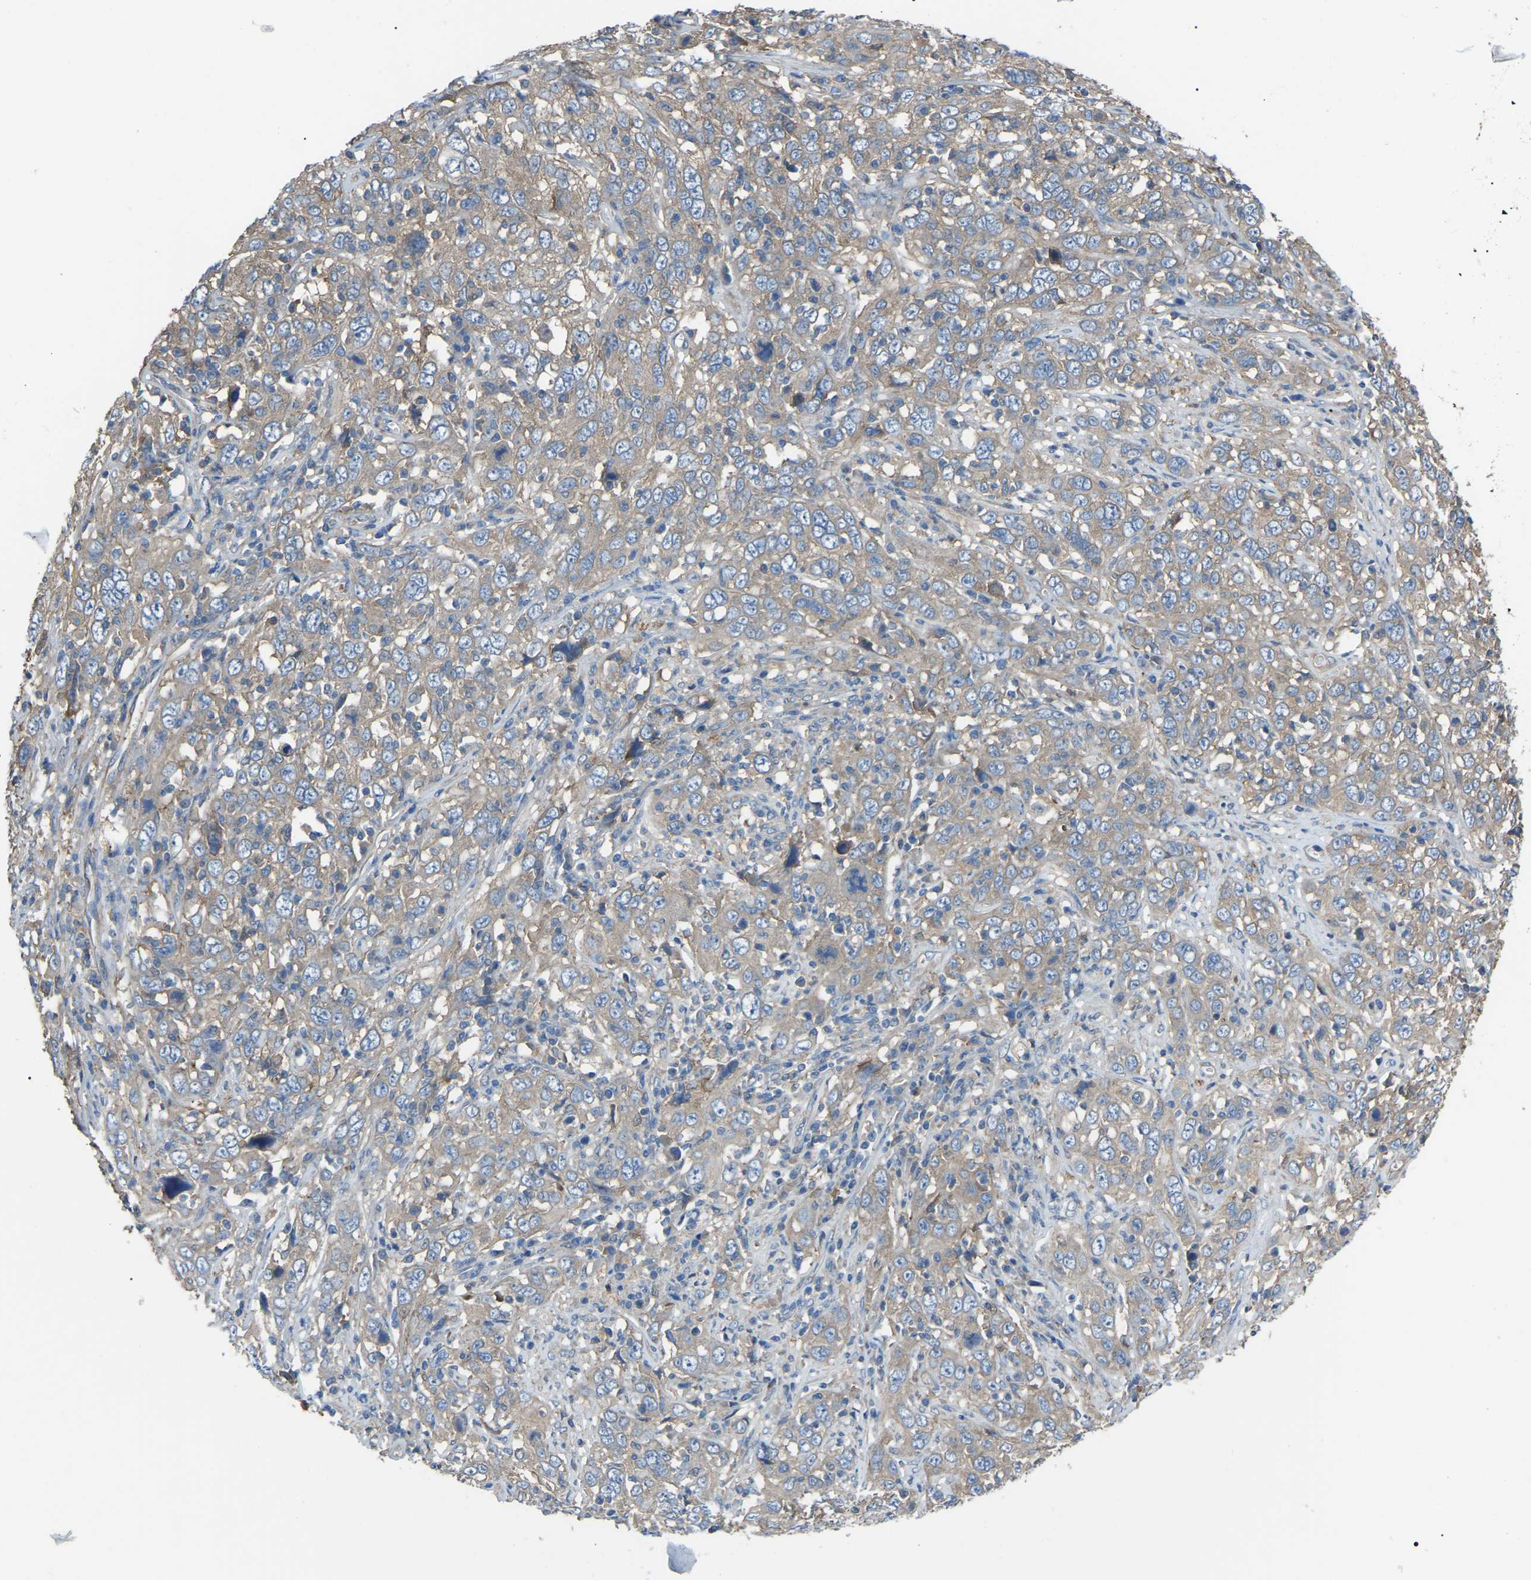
{"staining": {"intensity": "weak", "quantity": ">75%", "location": "cytoplasmic/membranous"}, "tissue": "cervical cancer", "cell_type": "Tumor cells", "image_type": "cancer", "snomed": [{"axis": "morphology", "description": "Squamous cell carcinoma, NOS"}, {"axis": "topography", "description": "Cervix"}], "caption": "About >75% of tumor cells in human cervical squamous cell carcinoma exhibit weak cytoplasmic/membranous protein staining as visualized by brown immunohistochemical staining.", "gene": "AIMP1", "patient": {"sex": "female", "age": 46}}